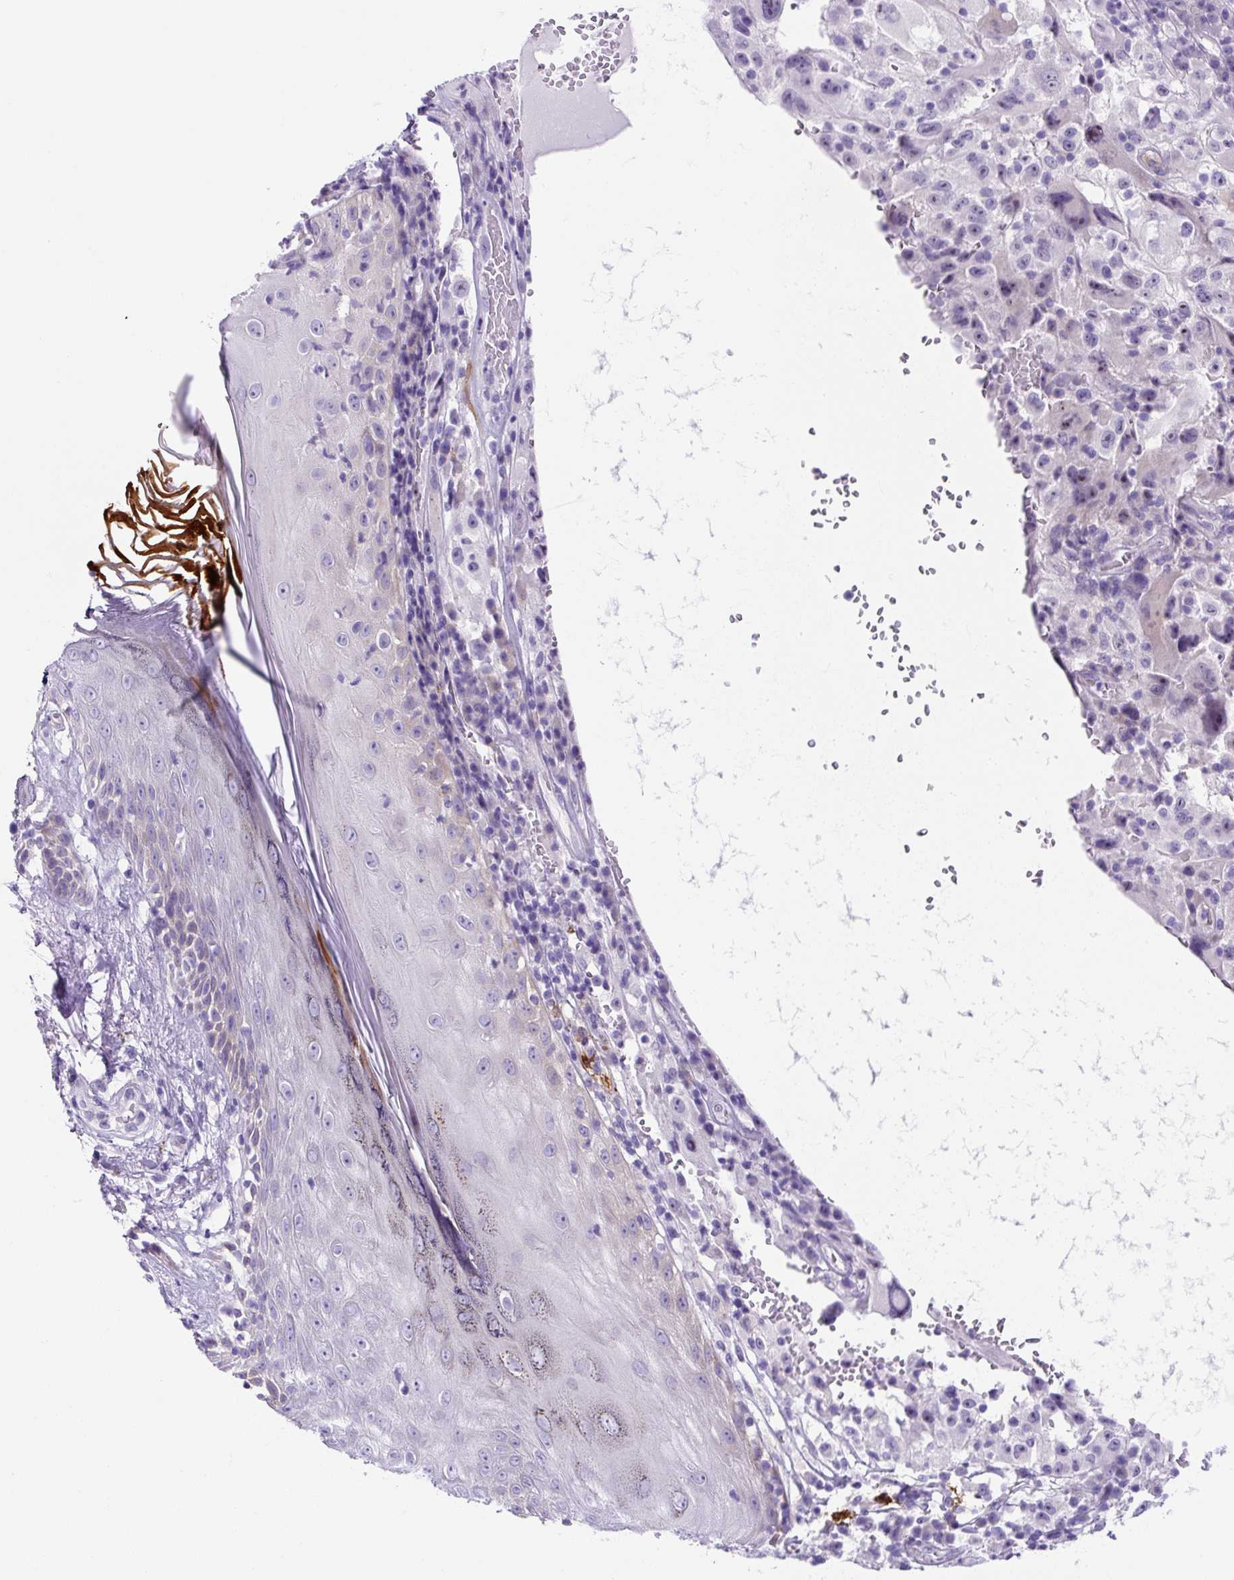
{"staining": {"intensity": "negative", "quantity": "none", "location": "none"}, "tissue": "melanoma", "cell_type": "Tumor cells", "image_type": "cancer", "snomed": [{"axis": "morphology", "description": "Malignant melanoma, NOS"}, {"axis": "topography", "description": "Skin"}], "caption": "IHC micrograph of neoplastic tissue: malignant melanoma stained with DAB (3,3'-diaminobenzidine) reveals no significant protein positivity in tumor cells.", "gene": "ASB4", "patient": {"sex": "female", "age": 71}}